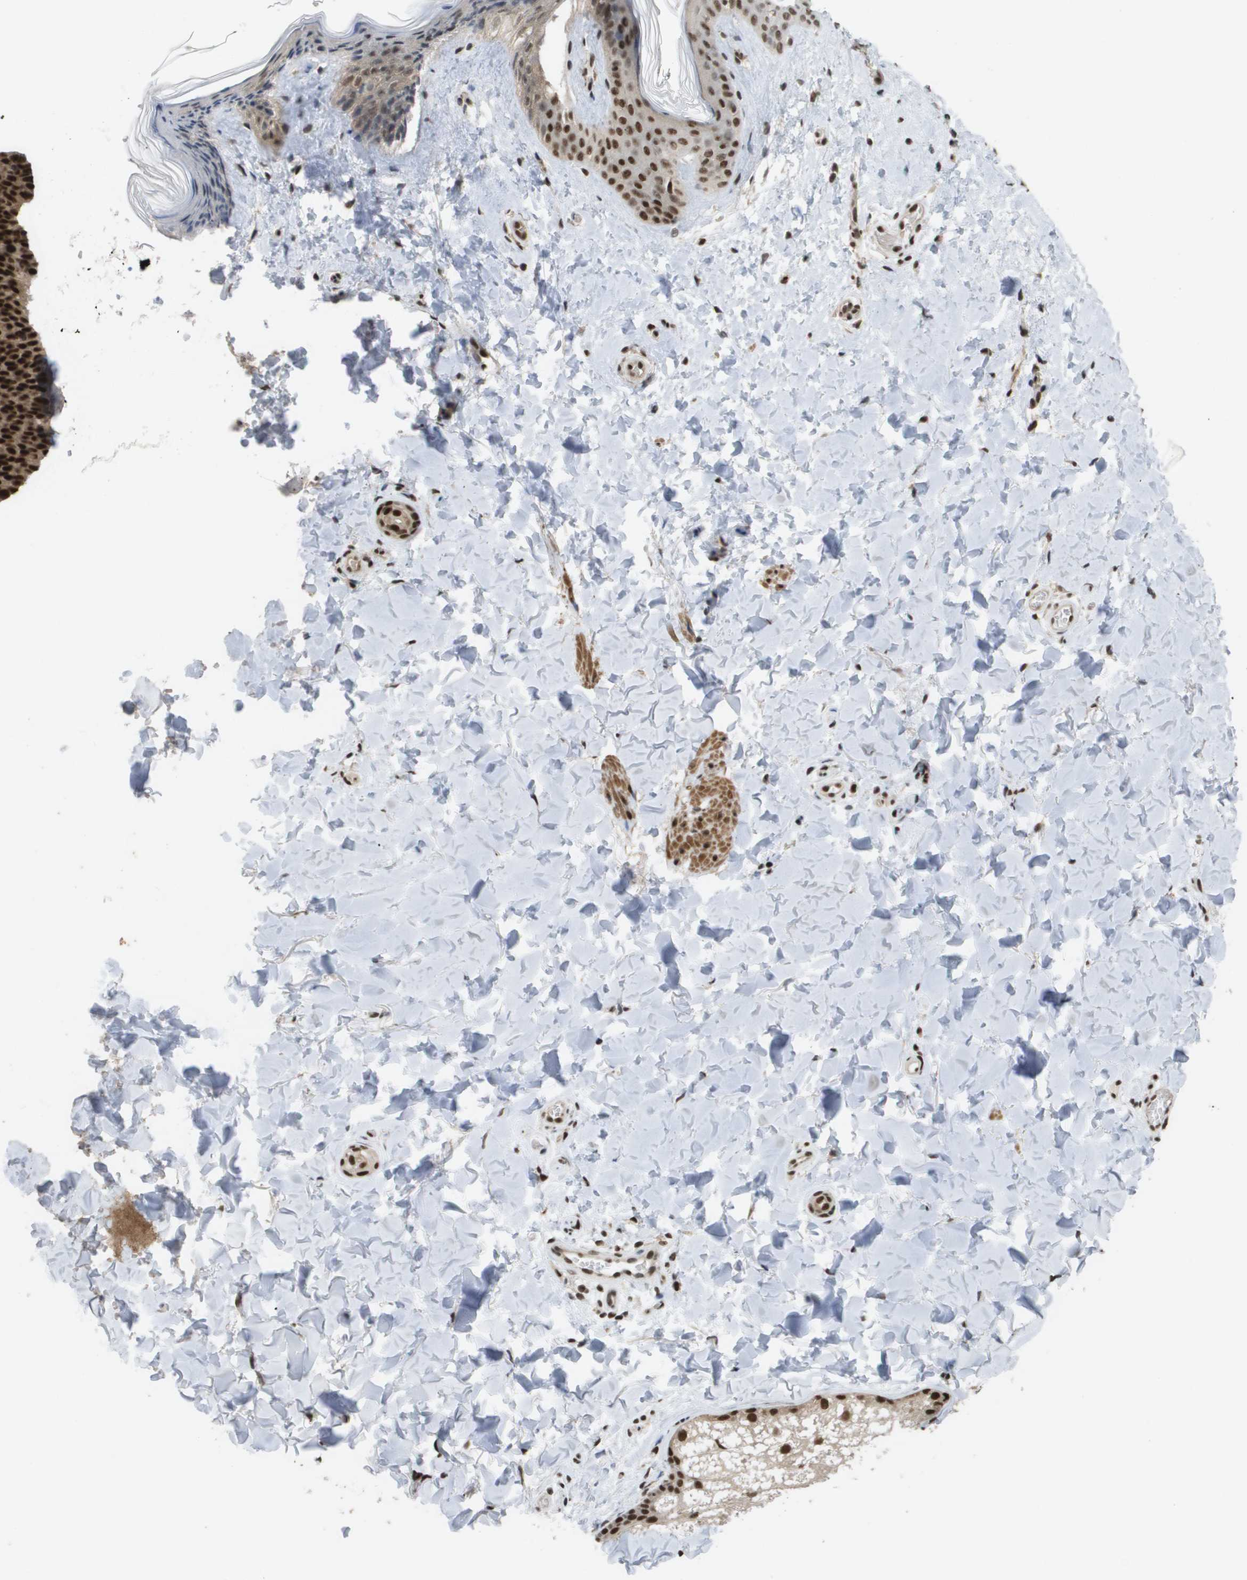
{"staining": {"intensity": "strong", "quantity": ">75%", "location": "nuclear"}, "tissue": "skin", "cell_type": "Fibroblasts", "image_type": "normal", "snomed": [{"axis": "morphology", "description": "Normal tissue, NOS"}, {"axis": "topography", "description": "Skin"}], "caption": "Immunohistochemistry image of unremarkable skin stained for a protein (brown), which exhibits high levels of strong nuclear expression in about >75% of fibroblasts.", "gene": "CDT1", "patient": {"sex": "female", "age": 17}}